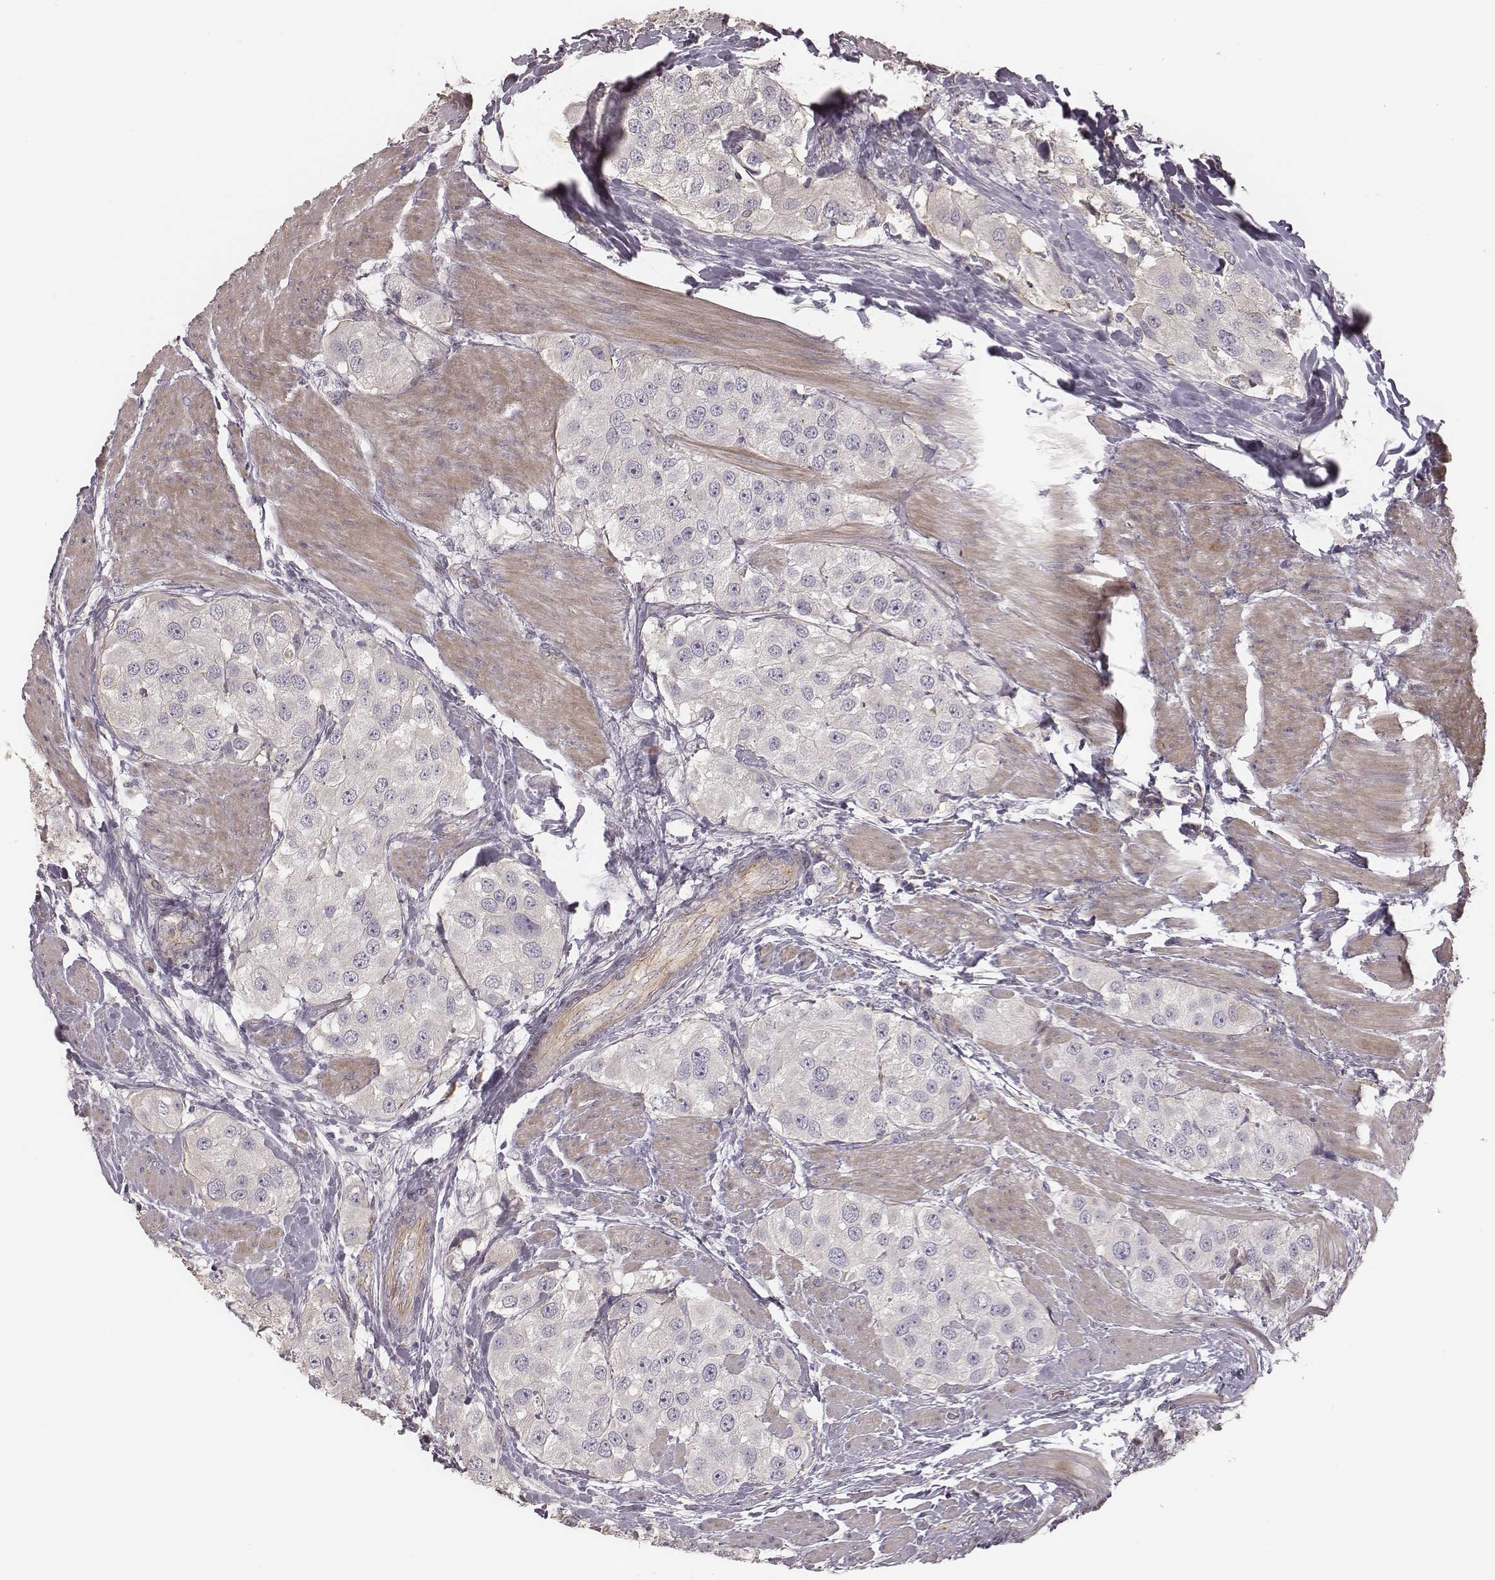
{"staining": {"intensity": "negative", "quantity": "none", "location": "none"}, "tissue": "urothelial cancer", "cell_type": "Tumor cells", "image_type": "cancer", "snomed": [{"axis": "morphology", "description": "Urothelial carcinoma, High grade"}, {"axis": "topography", "description": "Urinary bladder"}], "caption": "Tumor cells show no significant positivity in high-grade urothelial carcinoma.", "gene": "OTOGL", "patient": {"sex": "female", "age": 64}}